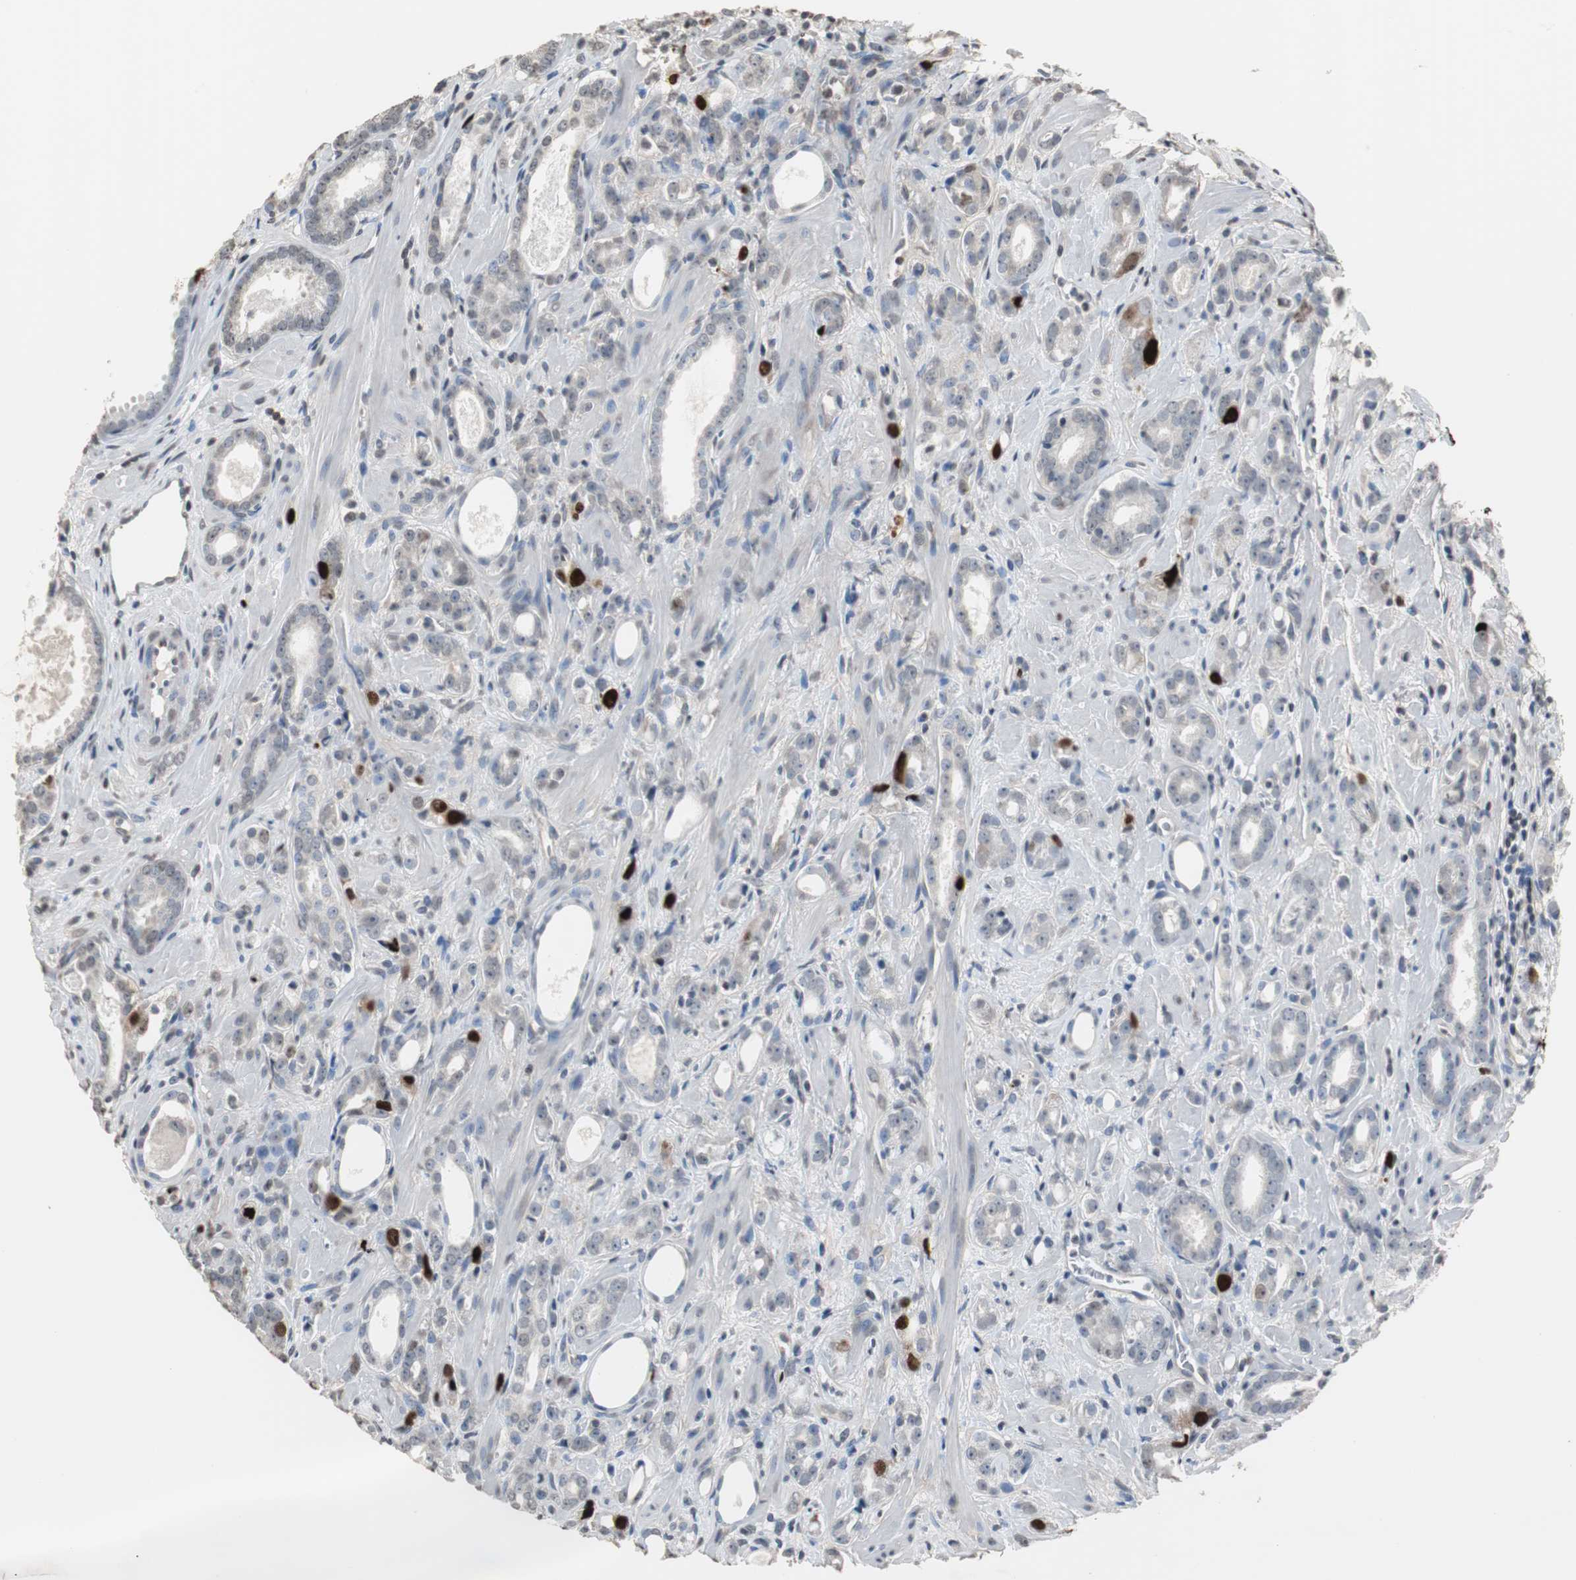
{"staining": {"intensity": "strong", "quantity": "<25%", "location": "nuclear"}, "tissue": "prostate cancer", "cell_type": "Tumor cells", "image_type": "cancer", "snomed": [{"axis": "morphology", "description": "Adenocarcinoma, Low grade"}, {"axis": "topography", "description": "Prostate"}], "caption": "Prostate cancer stained with a brown dye displays strong nuclear positive staining in about <25% of tumor cells.", "gene": "TOP2A", "patient": {"sex": "male", "age": 57}}